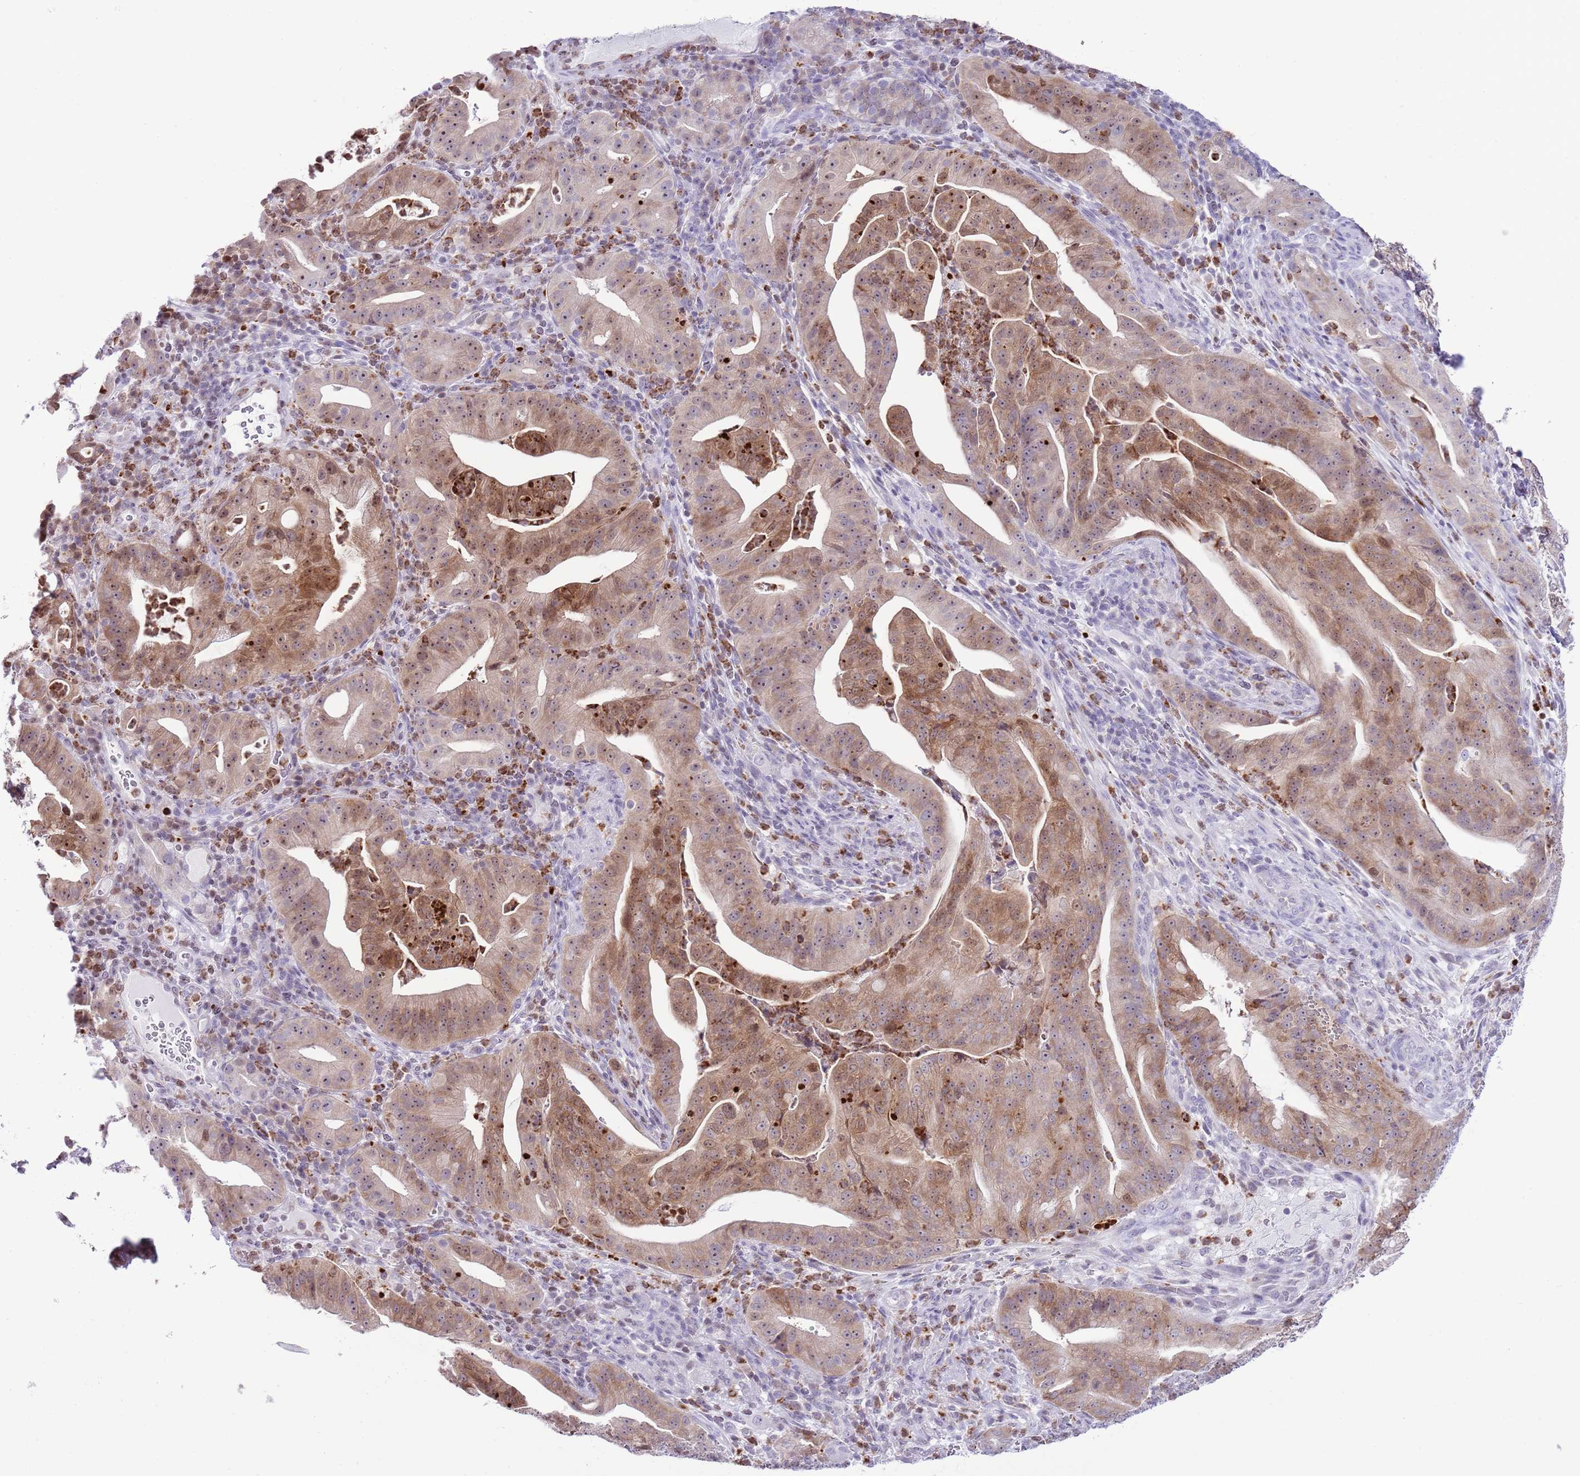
{"staining": {"intensity": "moderate", "quantity": ">75%", "location": "cytoplasmic/membranous,nuclear"}, "tissue": "pancreatic cancer", "cell_type": "Tumor cells", "image_type": "cancer", "snomed": [{"axis": "morphology", "description": "Adenocarcinoma, NOS"}, {"axis": "topography", "description": "Pancreas"}], "caption": "Moderate cytoplasmic/membranous and nuclear protein positivity is appreciated in approximately >75% of tumor cells in pancreatic cancer. (DAB IHC with brightfield microscopy, high magnification).", "gene": "PRR15", "patient": {"sex": "male", "age": 71}}